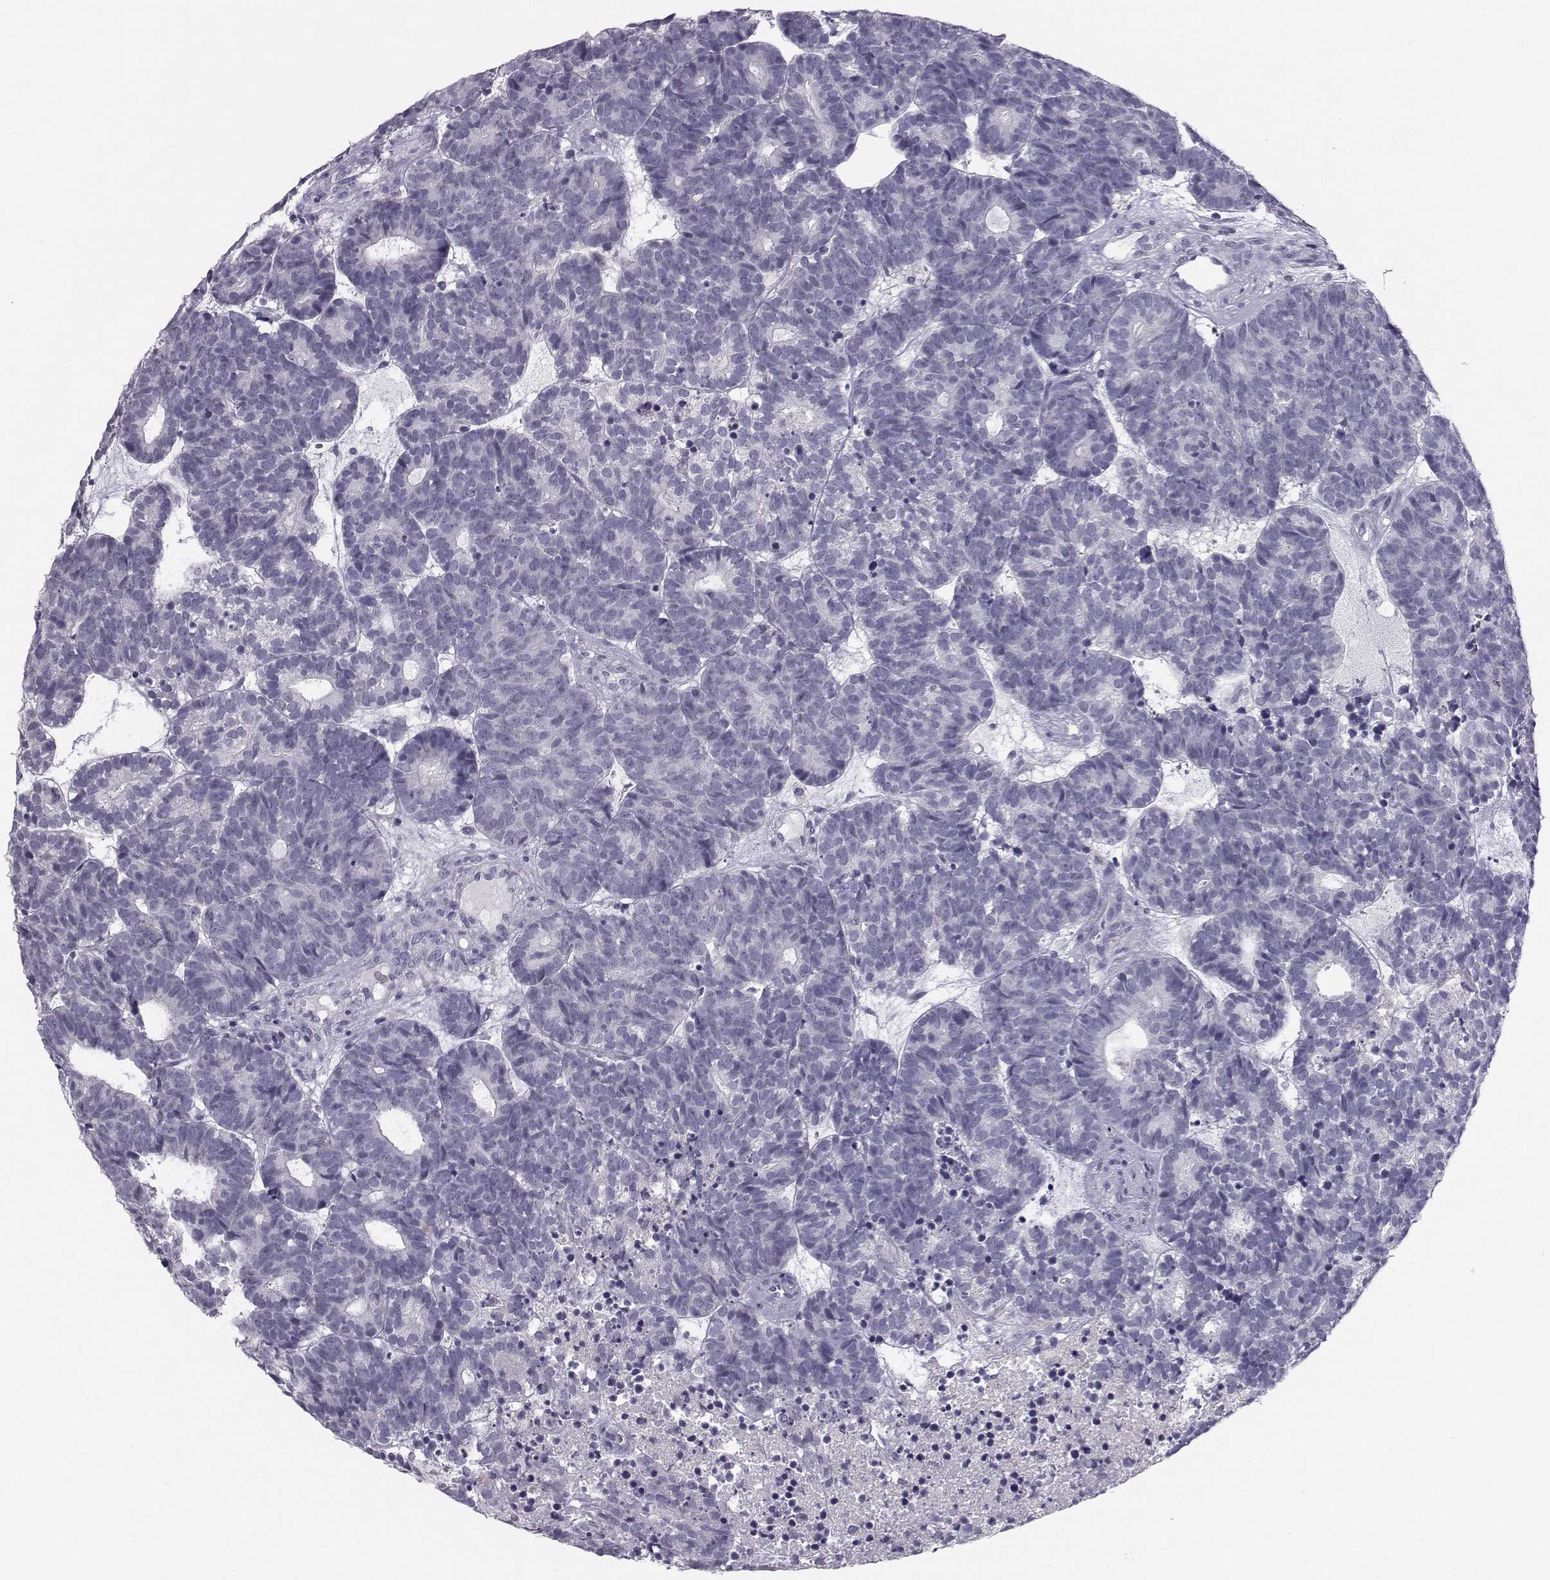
{"staining": {"intensity": "negative", "quantity": "none", "location": "none"}, "tissue": "head and neck cancer", "cell_type": "Tumor cells", "image_type": "cancer", "snomed": [{"axis": "morphology", "description": "Adenocarcinoma, NOS"}, {"axis": "topography", "description": "Head-Neck"}], "caption": "DAB (3,3'-diaminobenzidine) immunohistochemical staining of adenocarcinoma (head and neck) demonstrates no significant positivity in tumor cells.", "gene": "SPDYE4", "patient": {"sex": "female", "age": 81}}